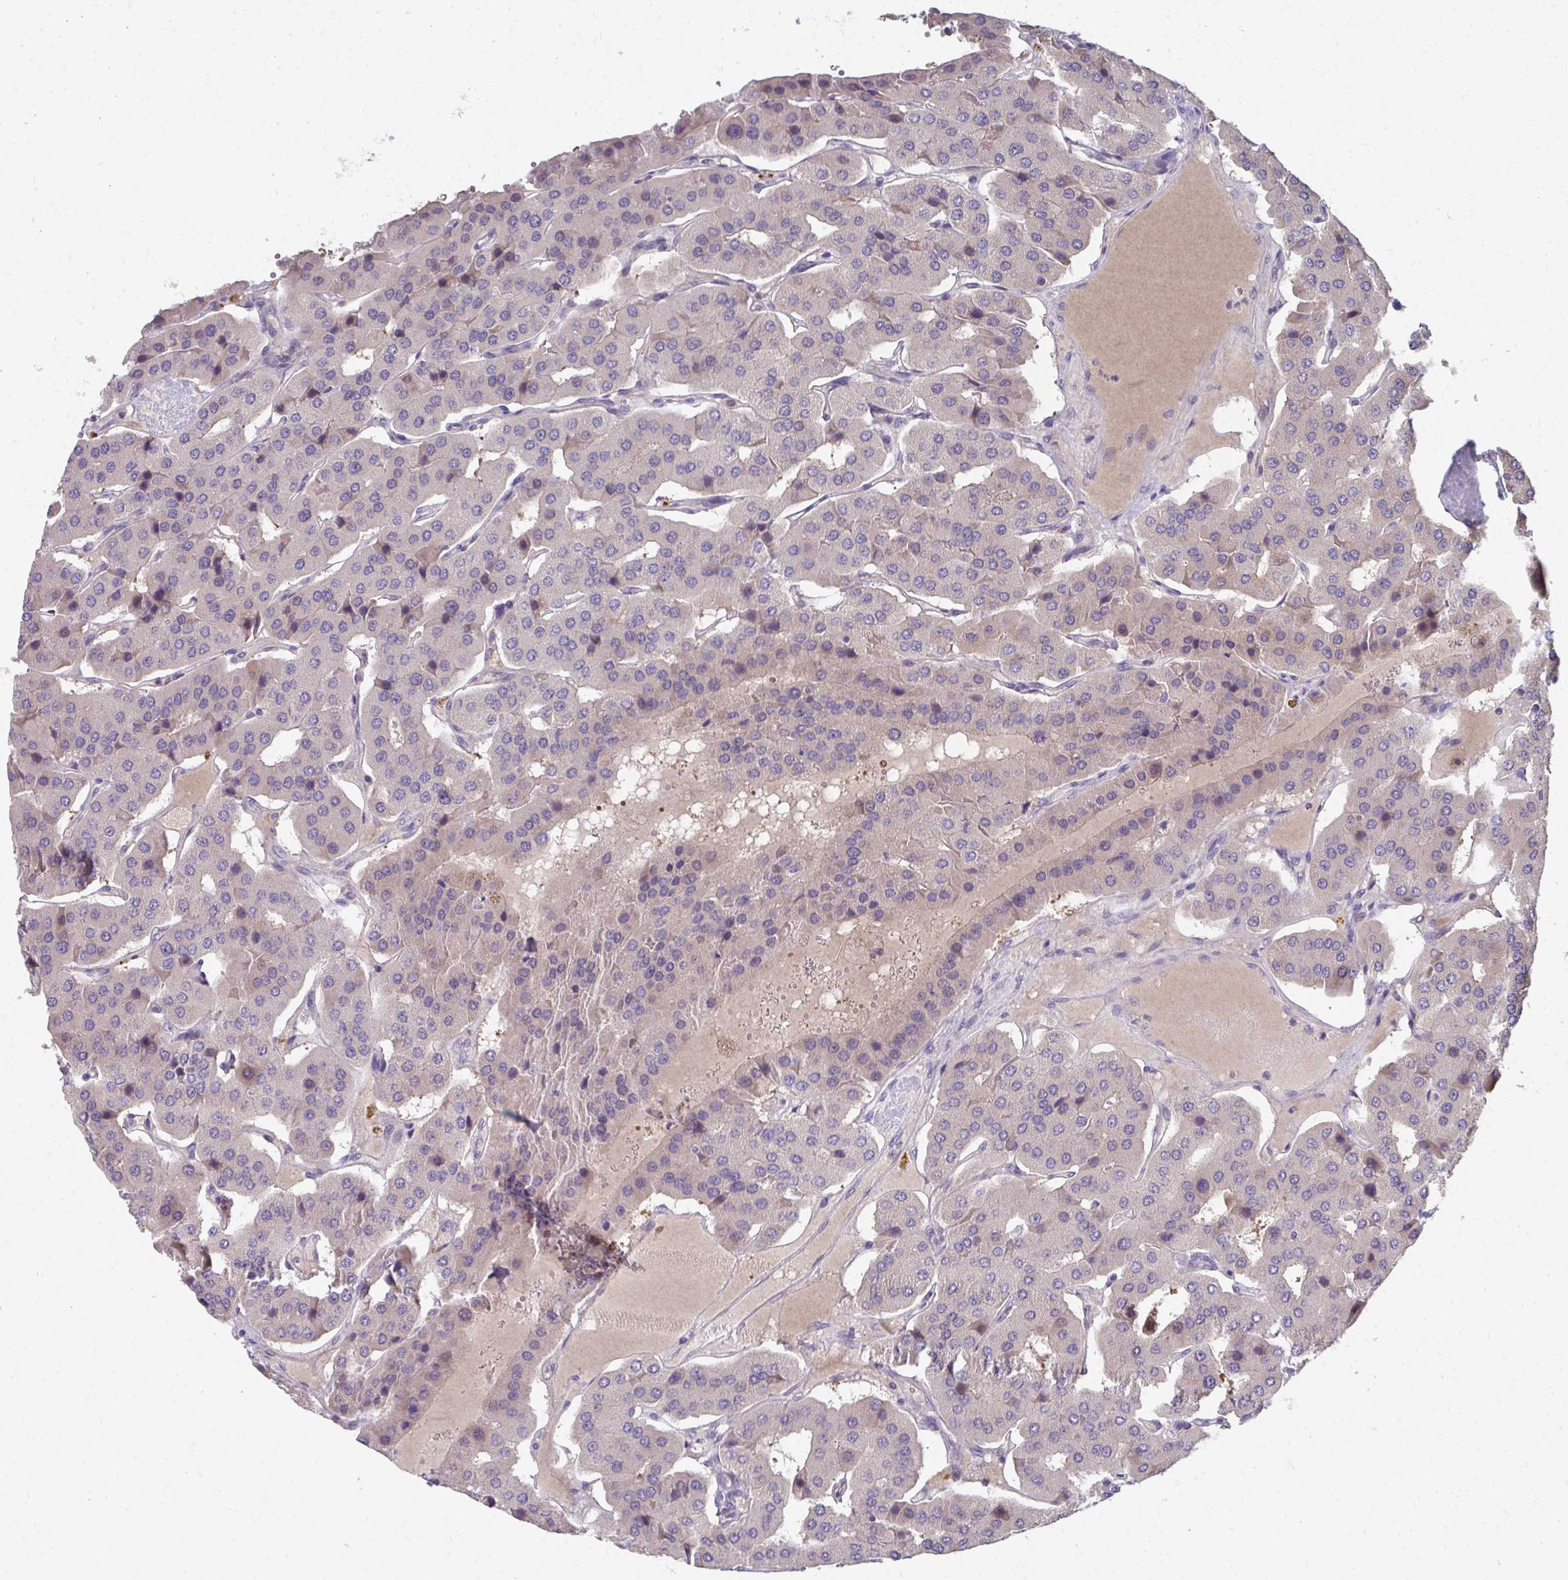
{"staining": {"intensity": "negative", "quantity": "none", "location": "none"}, "tissue": "parathyroid gland", "cell_type": "Glandular cells", "image_type": "normal", "snomed": [{"axis": "morphology", "description": "Normal tissue, NOS"}, {"axis": "morphology", "description": "Adenoma, NOS"}, {"axis": "topography", "description": "Parathyroid gland"}], "caption": "High power microscopy histopathology image of an IHC image of benign parathyroid gland, revealing no significant positivity in glandular cells.", "gene": "MROH8", "patient": {"sex": "female", "age": 86}}